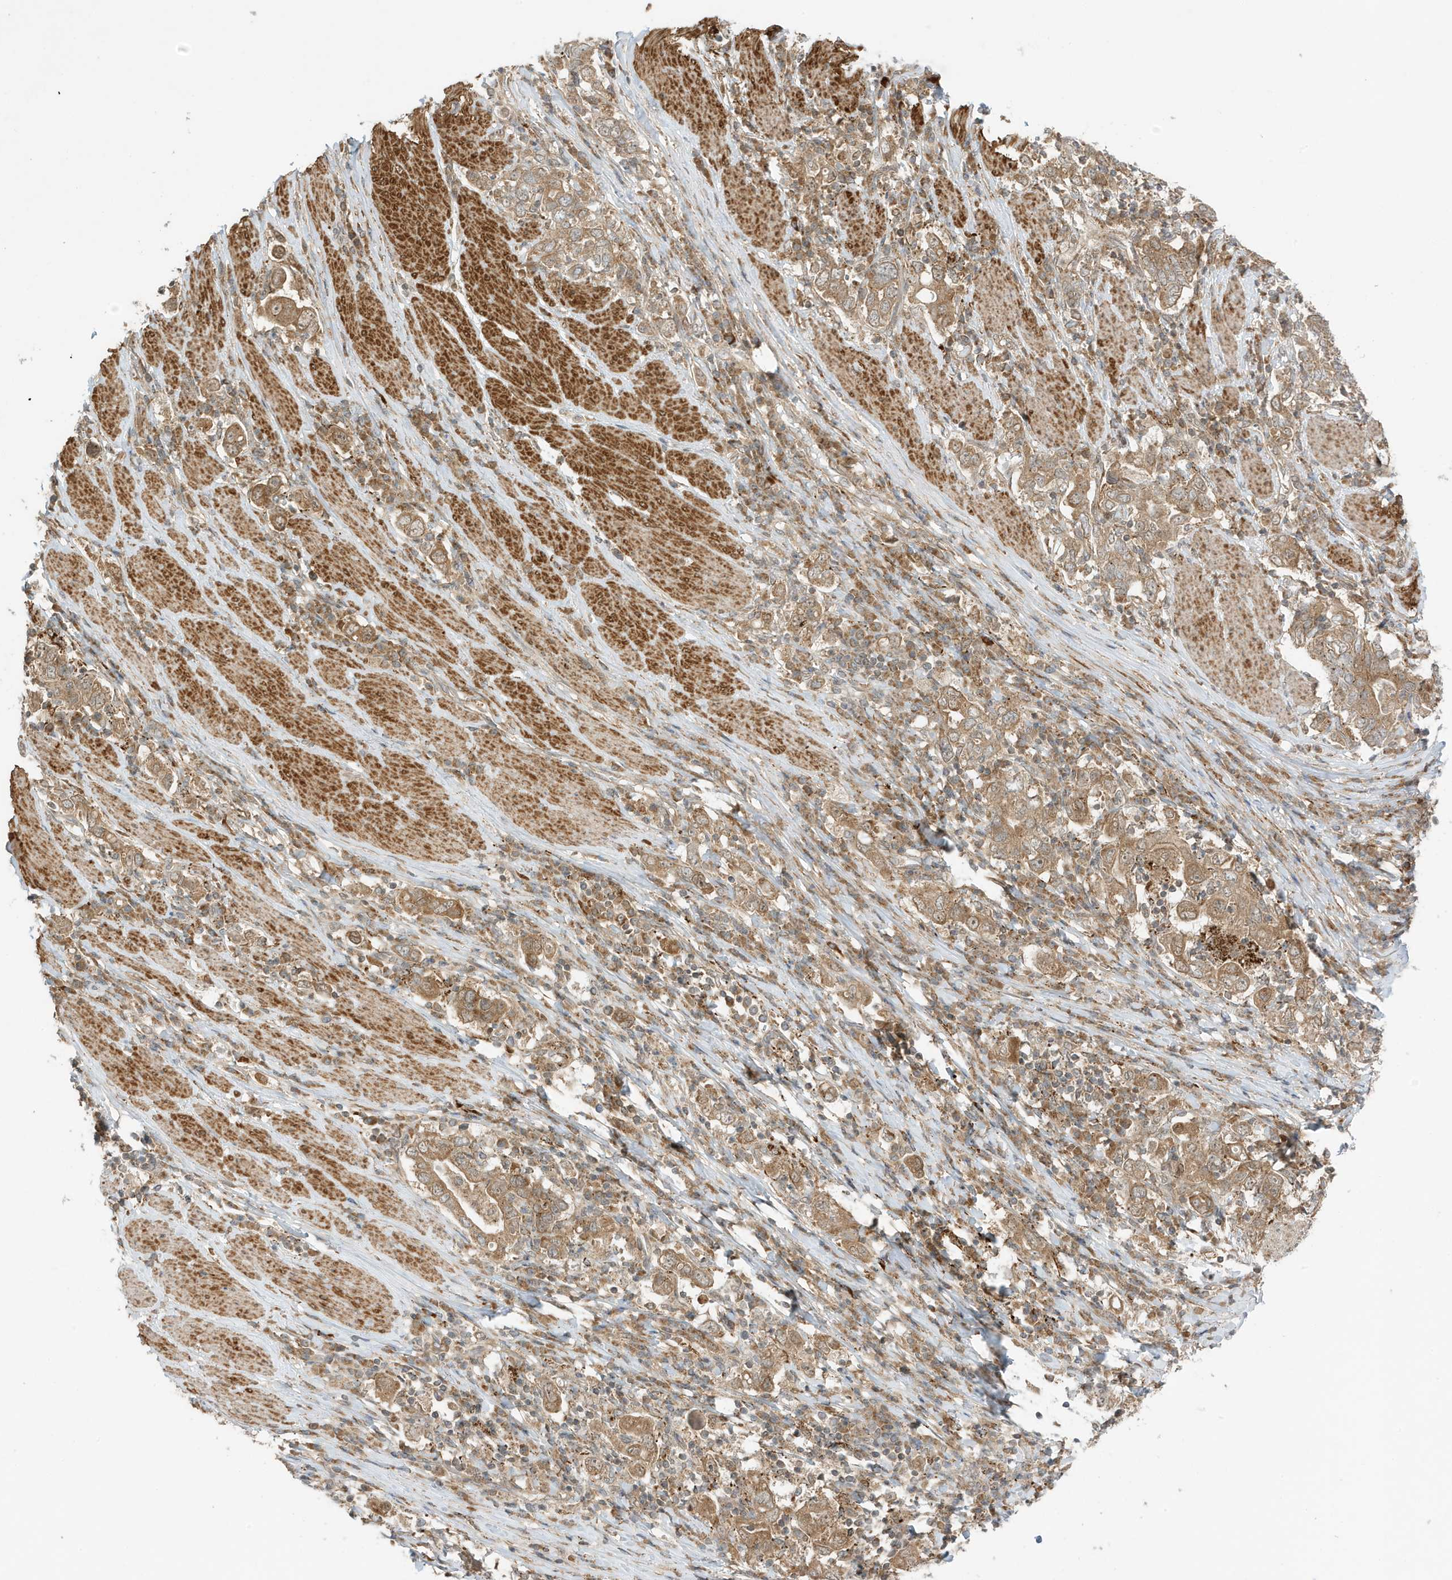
{"staining": {"intensity": "moderate", "quantity": ">75%", "location": "cytoplasmic/membranous"}, "tissue": "stomach cancer", "cell_type": "Tumor cells", "image_type": "cancer", "snomed": [{"axis": "morphology", "description": "Adenocarcinoma, NOS"}, {"axis": "topography", "description": "Stomach, upper"}], "caption": "This photomicrograph exhibits immunohistochemistry (IHC) staining of human stomach adenocarcinoma, with medium moderate cytoplasmic/membranous staining in about >75% of tumor cells.", "gene": "DHX36", "patient": {"sex": "male", "age": 62}}